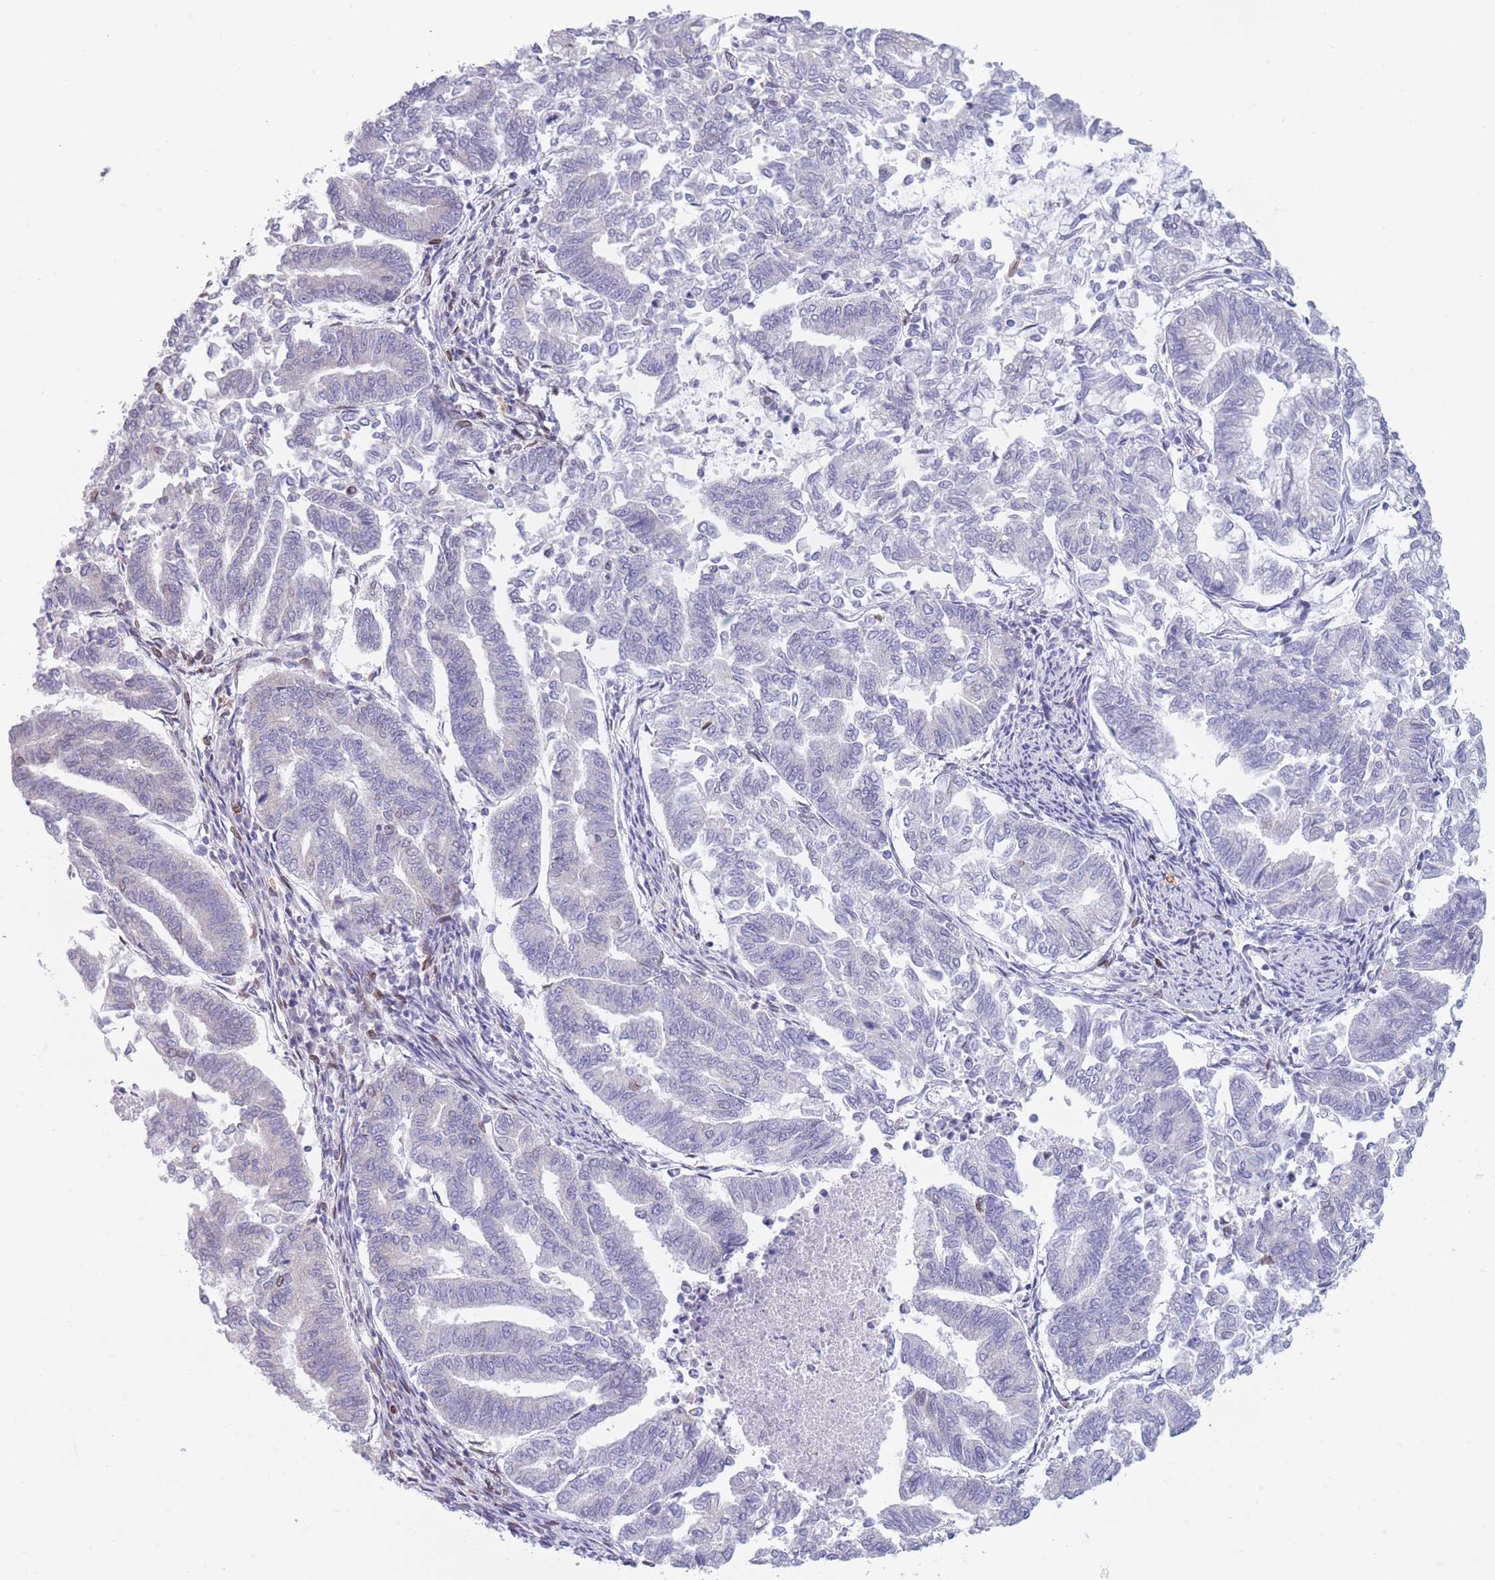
{"staining": {"intensity": "negative", "quantity": "none", "location": "none"}, "tissue": "endometrial cancer", "cell_type": "Tumor cells", "image_type": "cancer", "snomed": [{"axis": "morphology", "description": "Adenocarcinoma, NOS"}, {"axis": "topography", "description": "Endometrium"}], "caption": "Endometrial adenocarcinoma was stained to show a protein in brown. There is no significant positivity in tumor cells.", "gene": "PDHA1", "patient": {"sex": "female", "age": 79}}